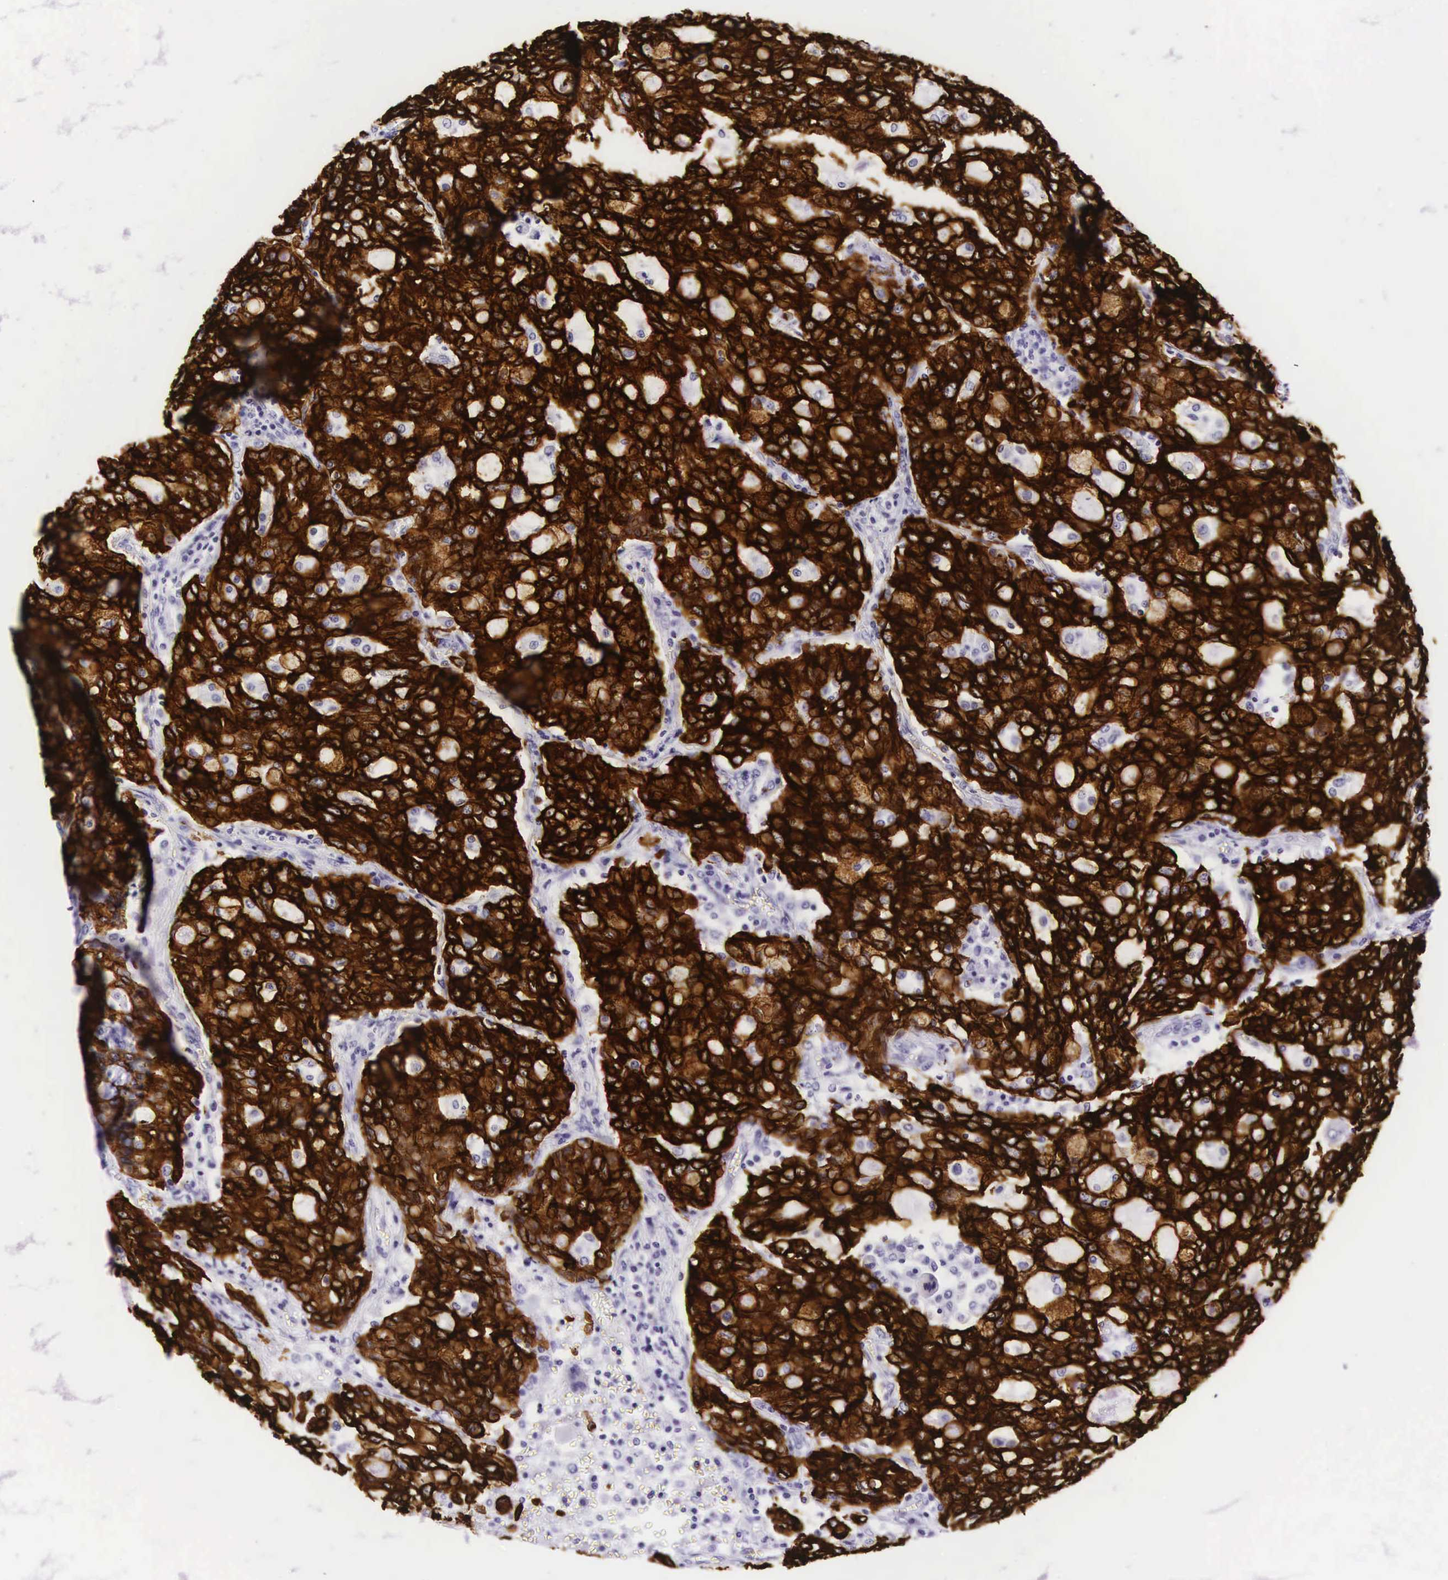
{"staining": {"intensity": "strong", "quantity": ">75%", "location": "cytoplasmic/membranous"}, "tissue": "lung cancer", "cell_type": "Tumor cells", "image_type": "cancer", "snomed": [{"axis": "morphology", "description": "Adenocarcinoma, NOS"}, {"axis": "topography", "description": "Lung"}], "caption": "Protein analysis of lung adenocarcinoma tissue displays strong cytoplasmic/membranous expression in approximately >75% of tumor cells.", "gene": "KRT18", "patient": {"sex": "female", "age": 44}}